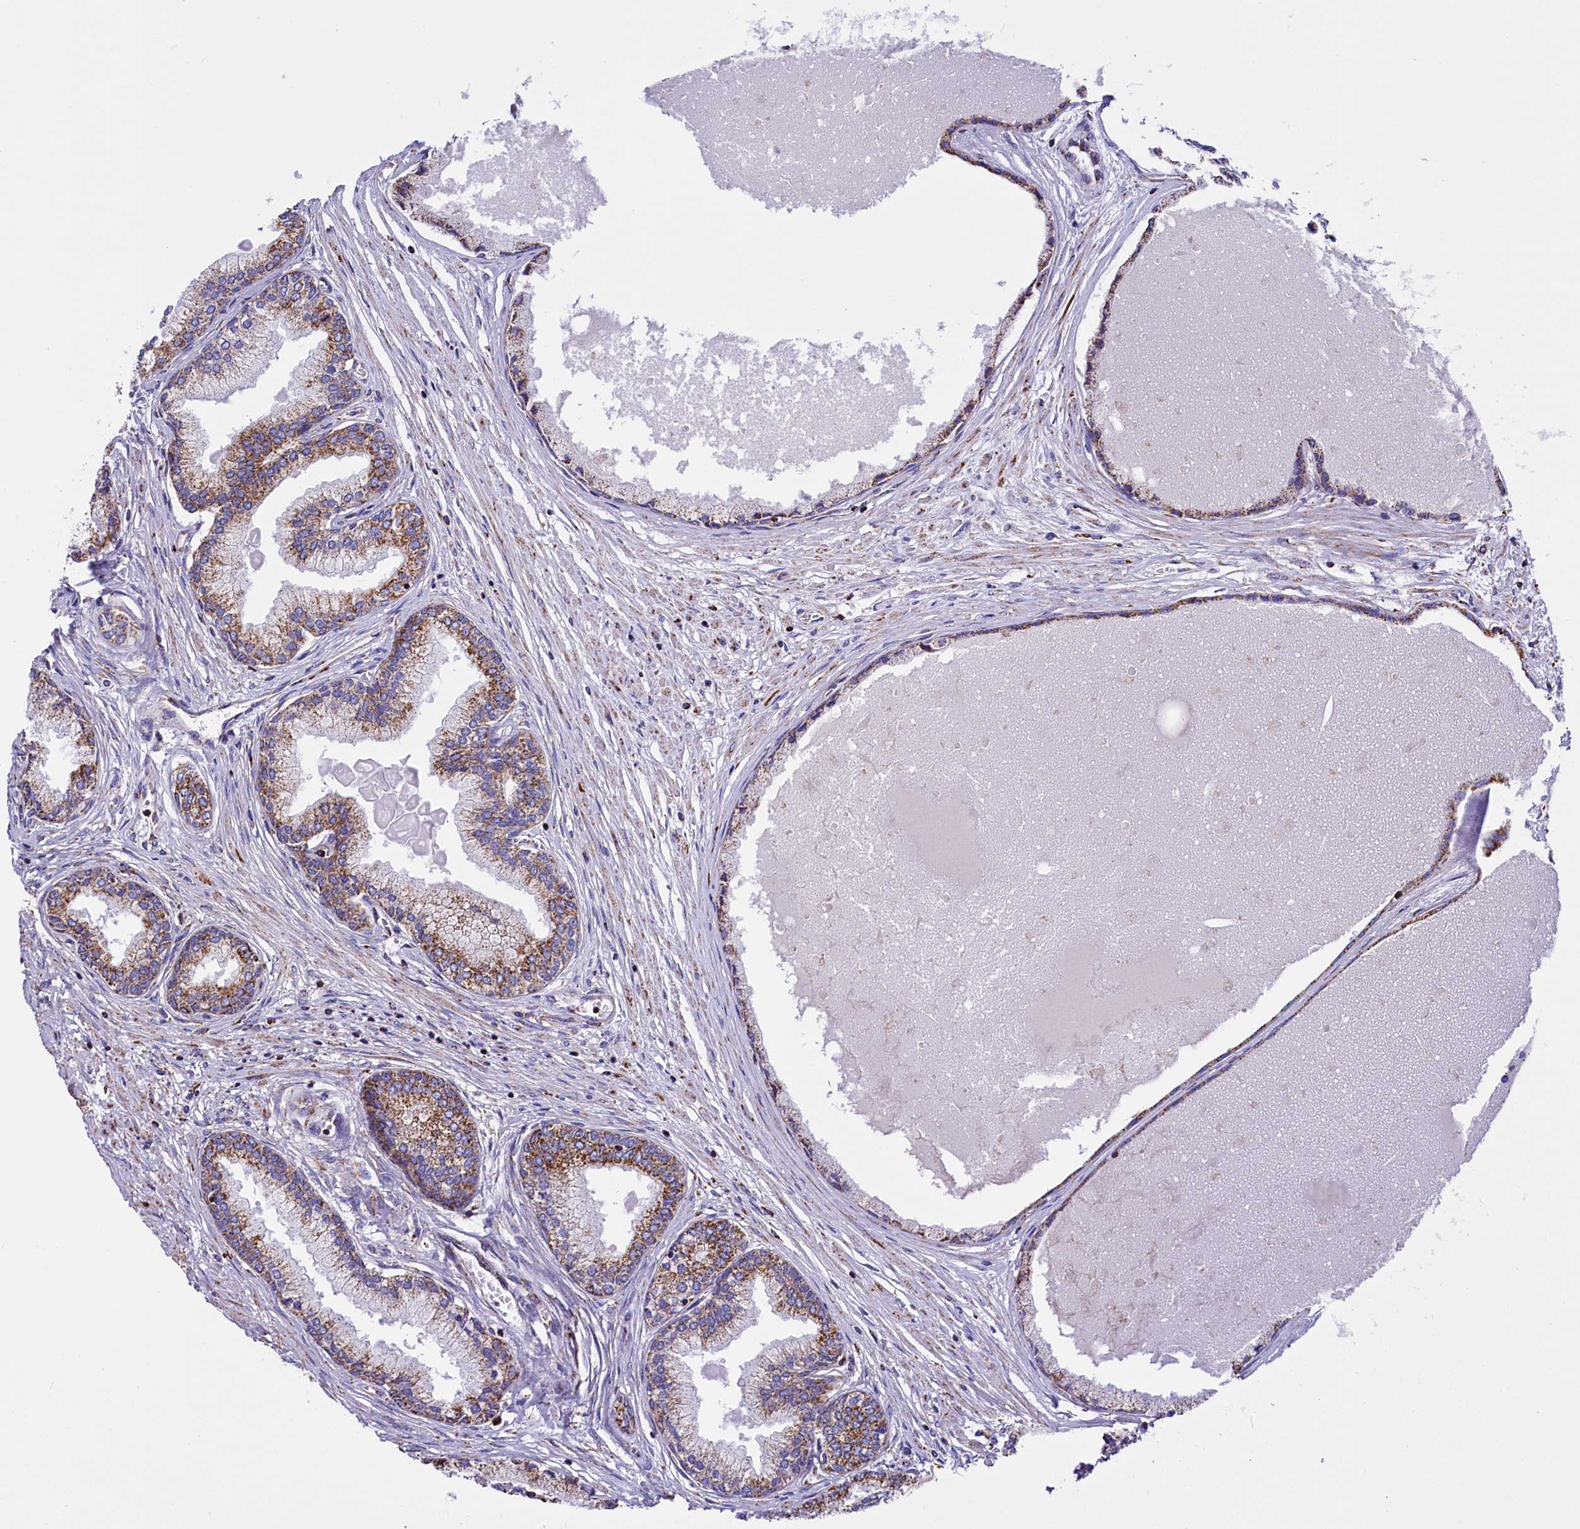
{"staining": {"intensity": "moderate", "quantity": ">75%", "location": "cytoplasmic/membranous"}, "tissue": "prostate cancer", "cell_type": "Tumor cells", "image_type": "cancer", "snomed": [{"axis": "morphology", "description": "Adenocarcinoma, High grade"}, {"axis": "topography", "description": "Prostate"}], "caption": "DAB immunohistochemical staining of high-grade adenocarcinoma (prostate) demonstrates moderate cytoplasmic/membranous protein expression in approximately >75% of tumor cells.", "gene": "SLC39A3", "patient": {"sex": "male", "age": 74}}